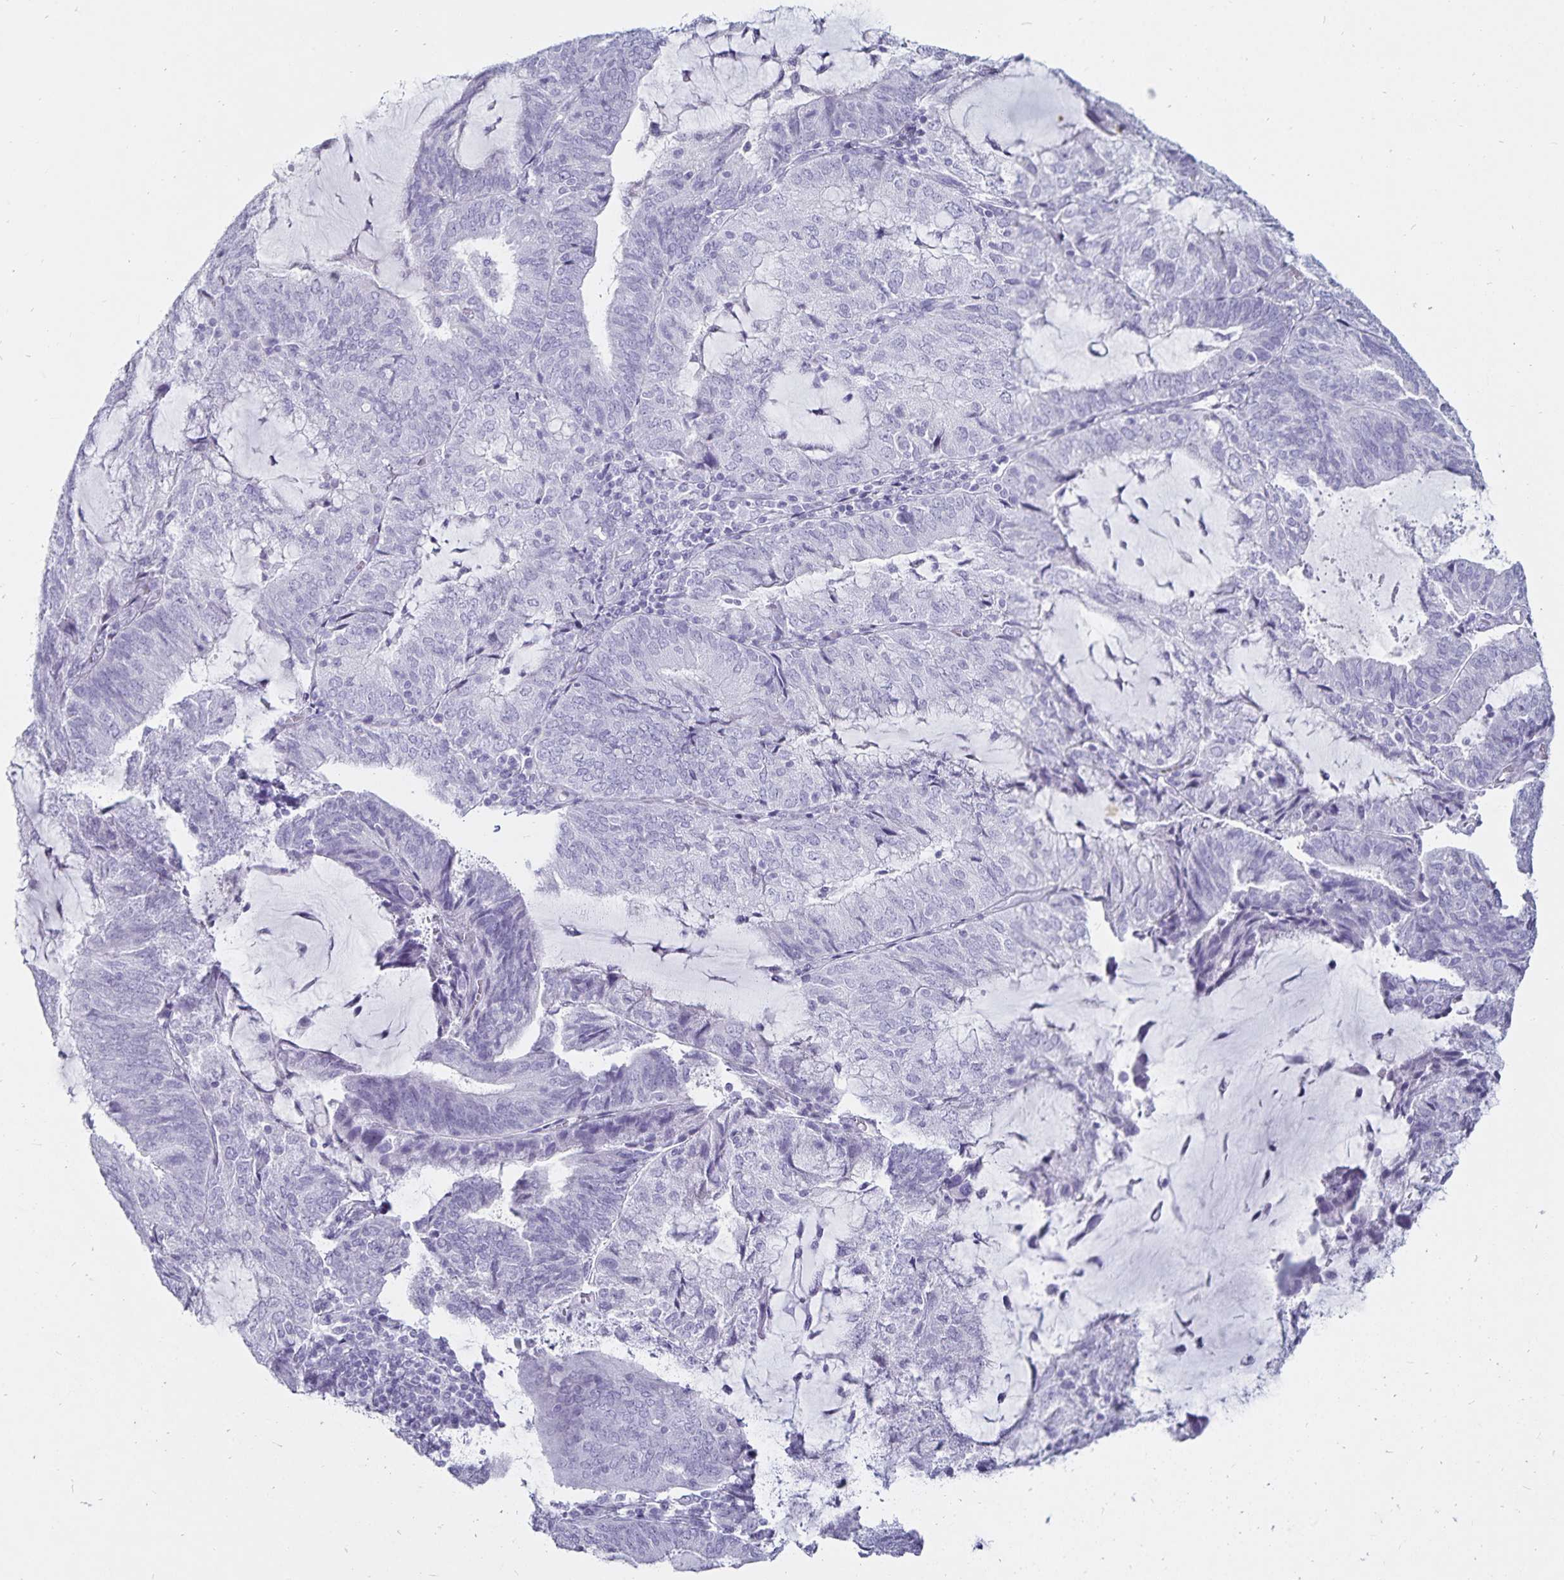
{"staining": {"intensity": "negative", "quantity": "none", "location": "none"}, "tissue": "endometrial cancer", "cell_type": "Tumor cells", "image_type": "cancer", "snomed": [{"axis": "morphology", "description": "Adenocarcinoma, NOS"}, {"axis": "topography", "description": "Endometrium"}], "caption": "DAB (3,3'-diaminobenzidine) immunohistochemical staining of endometrial cancer (adenocarcinoma) demonstrates no significant staining in tumor cells.", "gene": "DEFA6", "patient": {"sex": "female", "age": 81}}